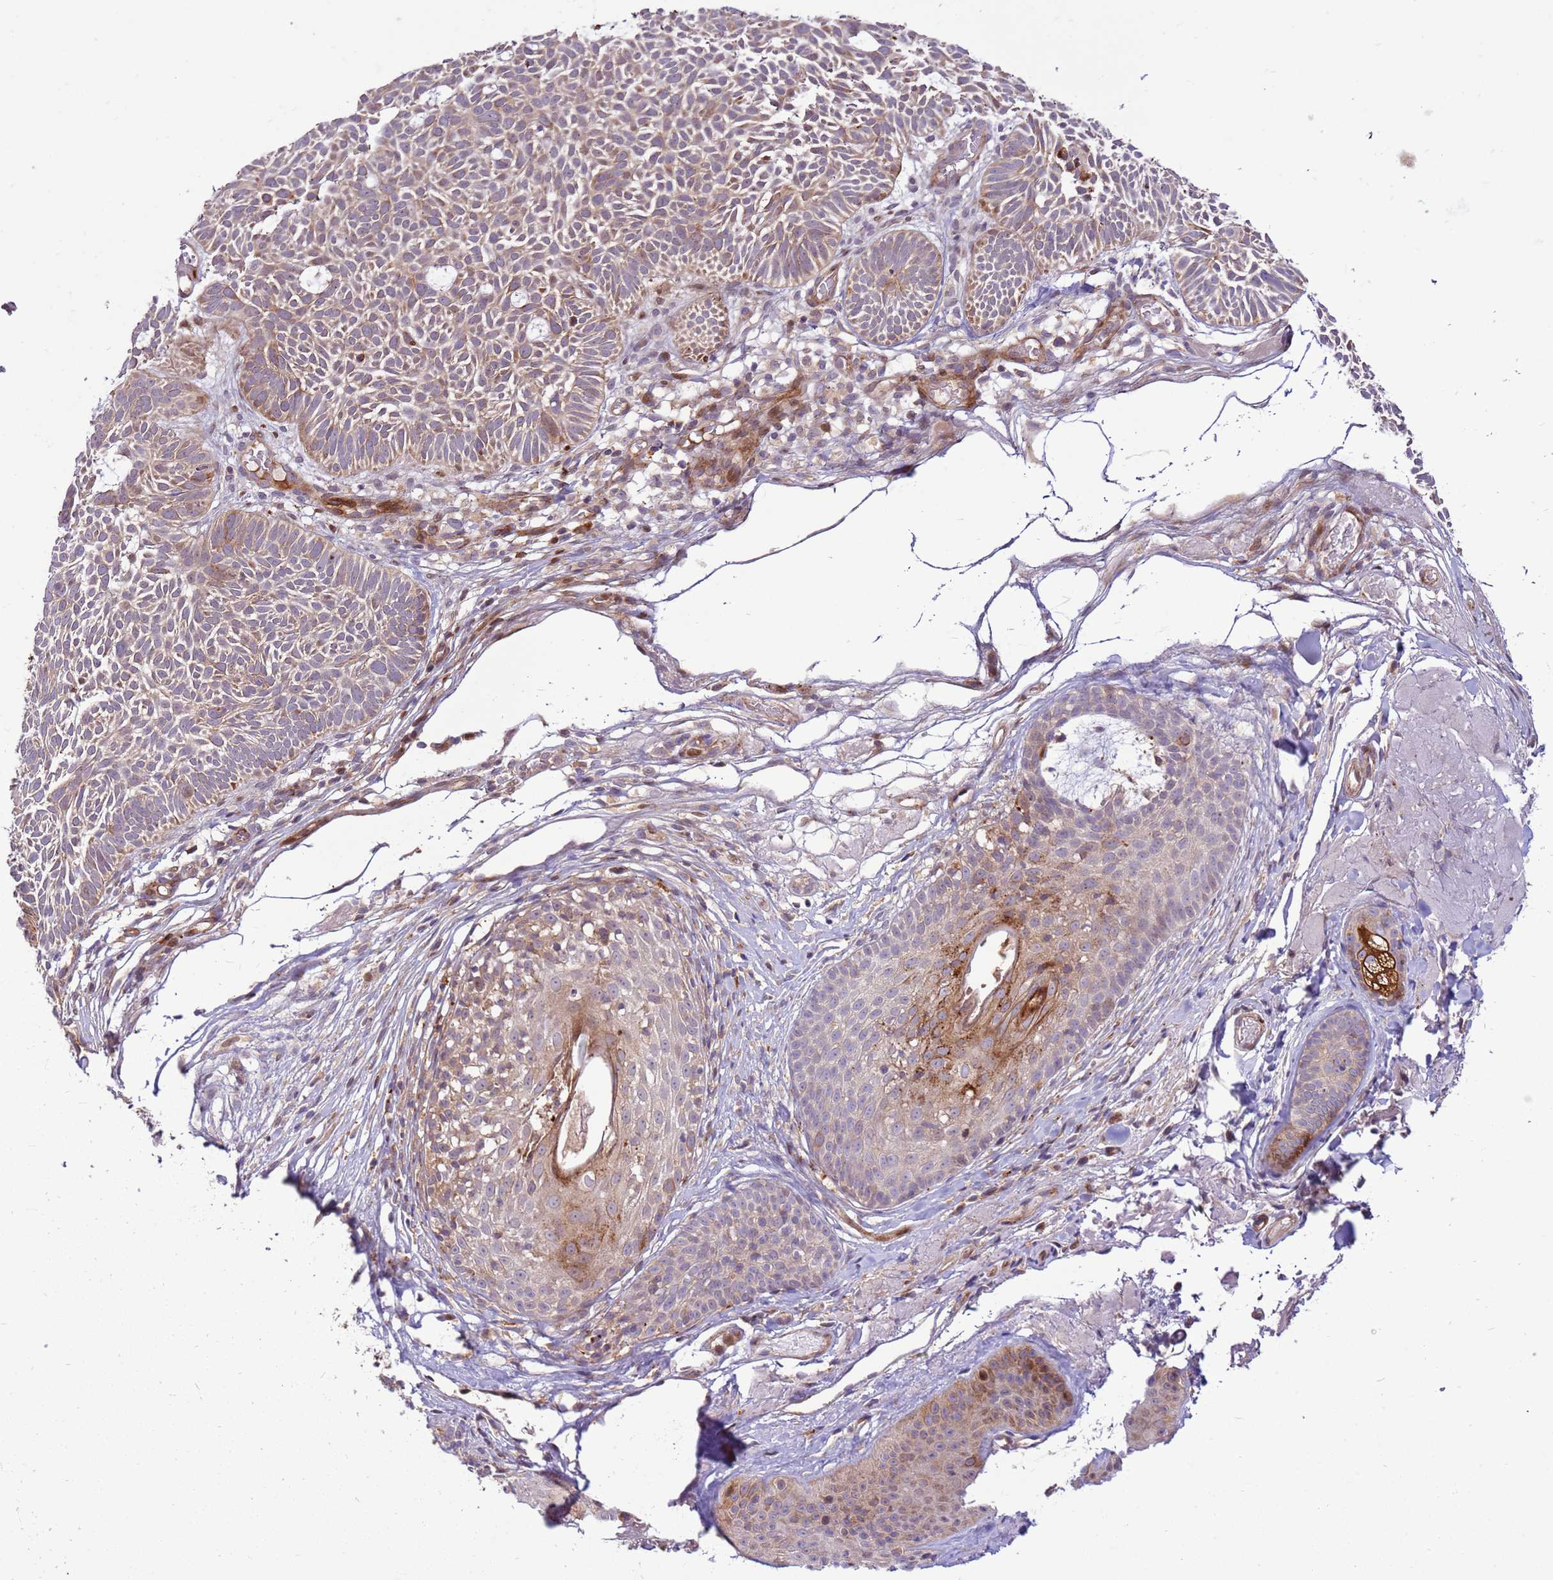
{"staining": {"intensity": "weak", "quantity": ">75%", "location": "cytoplasmic/membranous"}, "tissue": "skin cancer", "cell_type": "Tumor cells", "image_type": "cancer", "snomed": [{"axis": "morphology", "description": "Basal cell carcinoma"}, {"axis": "topography", "description": "Skin"}], "caption": "The immunohistochemical stain shows weak cytoplasmic/membranous staining in tumor cells of skin basal cell carcinoma tissue.", "gene": "ZNF624", "patient": {"sex": "male", "age": 69}}